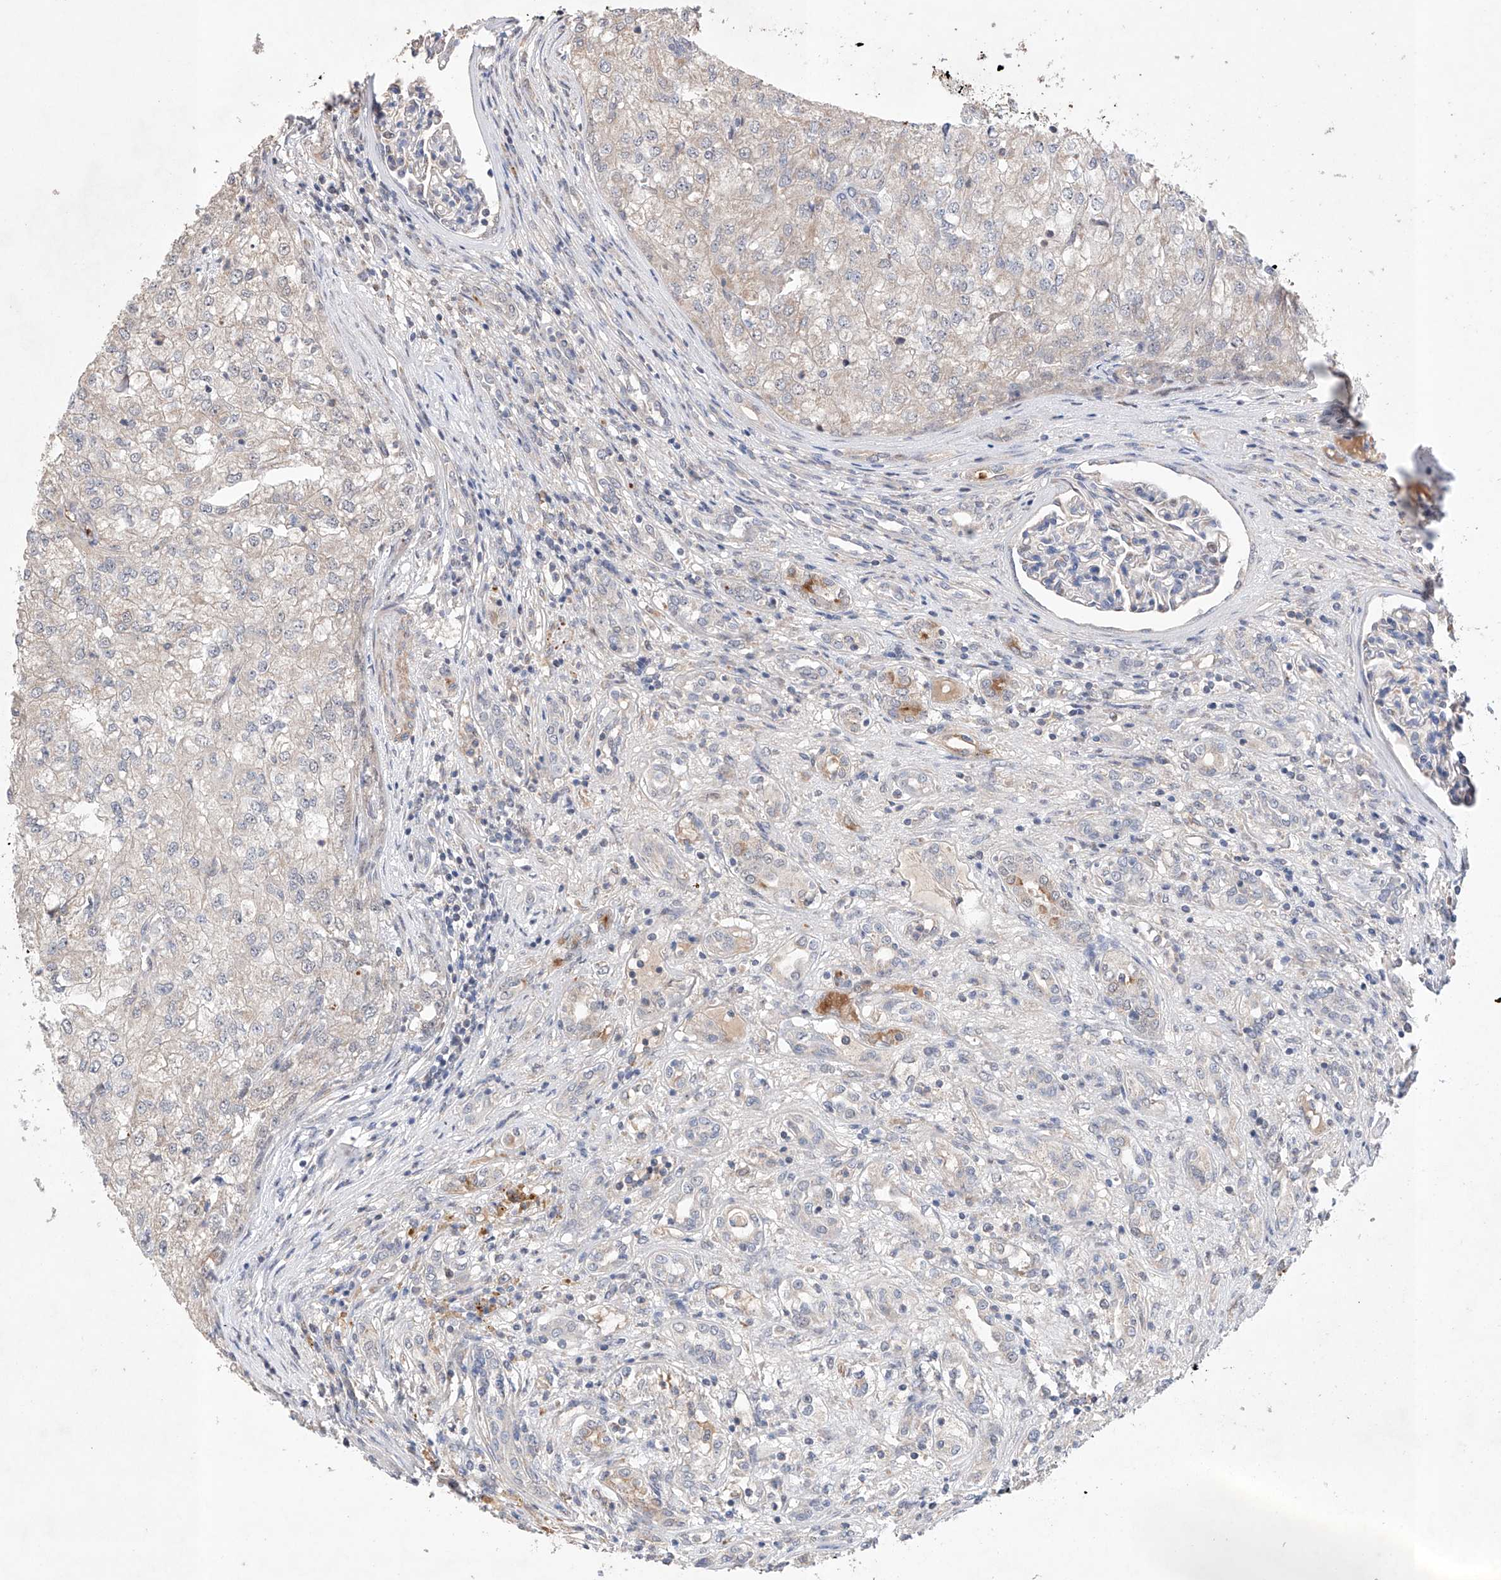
{"staining": {"intensity": "negative", "quantity": "none", "location": "none"}, "tissue": "renal cancer", "cell_type": "Tumor cells", "image_type": "cancer", "snomed": [{"axis": "morphology", "description": "Adenocarcinoma, NOS"}, {"axis": "topography", "description": "Kidney"}], "caption": "Renal cancer (adenocarcinoma) was stained to show a protein in brown. There is no significant staining in tumor cells.", "gene": "AFG1L", "patient": {"sex": "female", "age": 54}}